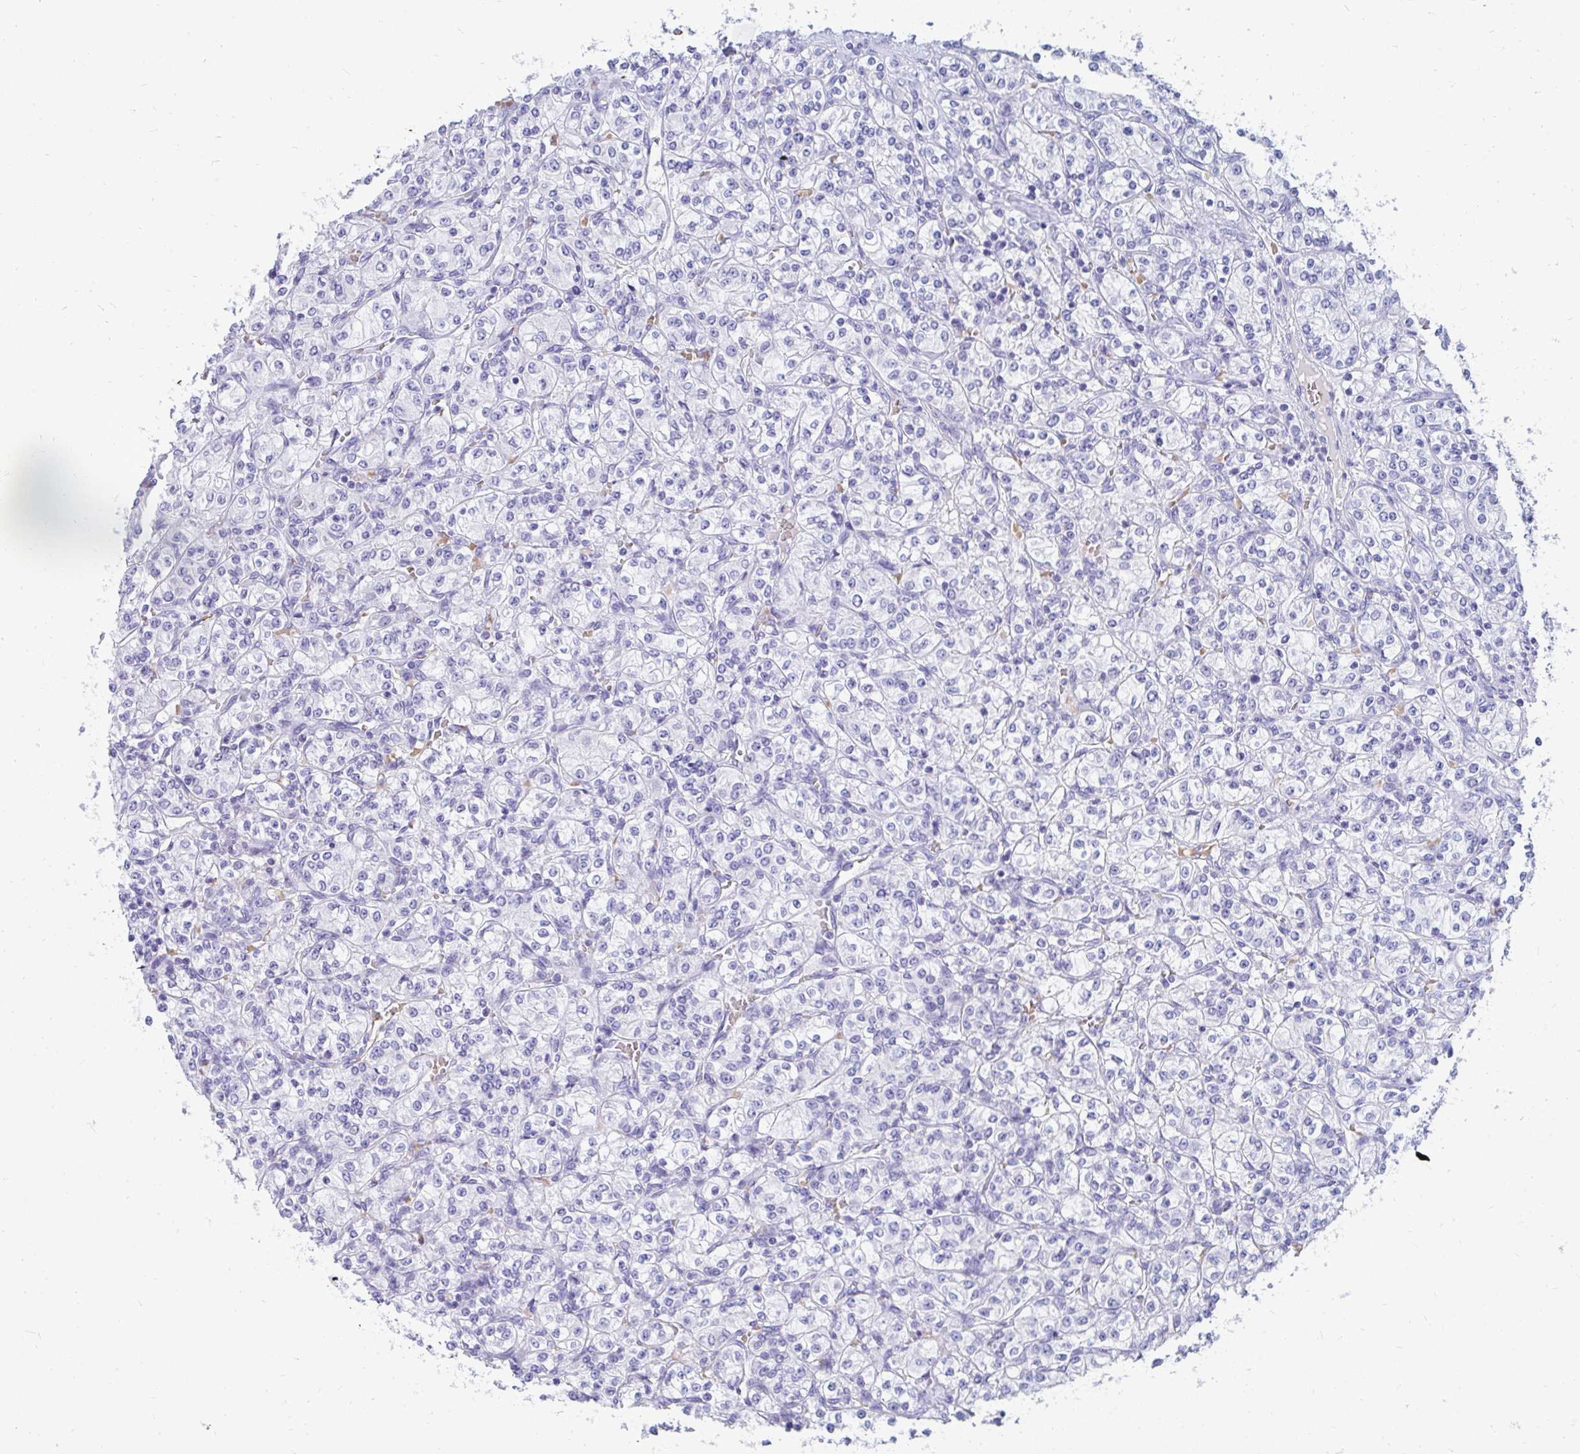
{"staining": {"intensity": "negative", "quantity": "none", "location": "none"}, "tissue": "renal cancer", "cell_type": "Tumor cells", "image_type": "cancer", "snomed": [{"axis": "morphology", "description": "Adenocarcinoma, NOS"}, {"axis": "topography", "description": "Kidney"}], "caption": "Immunohistochemistry (IHC) micrograph of human renal adenocarcinoma stained for a protein (brown), which displays no expression in tumor cells.", "gene": "MROH2B", "patient": {"sex": "male", "age": 77}}